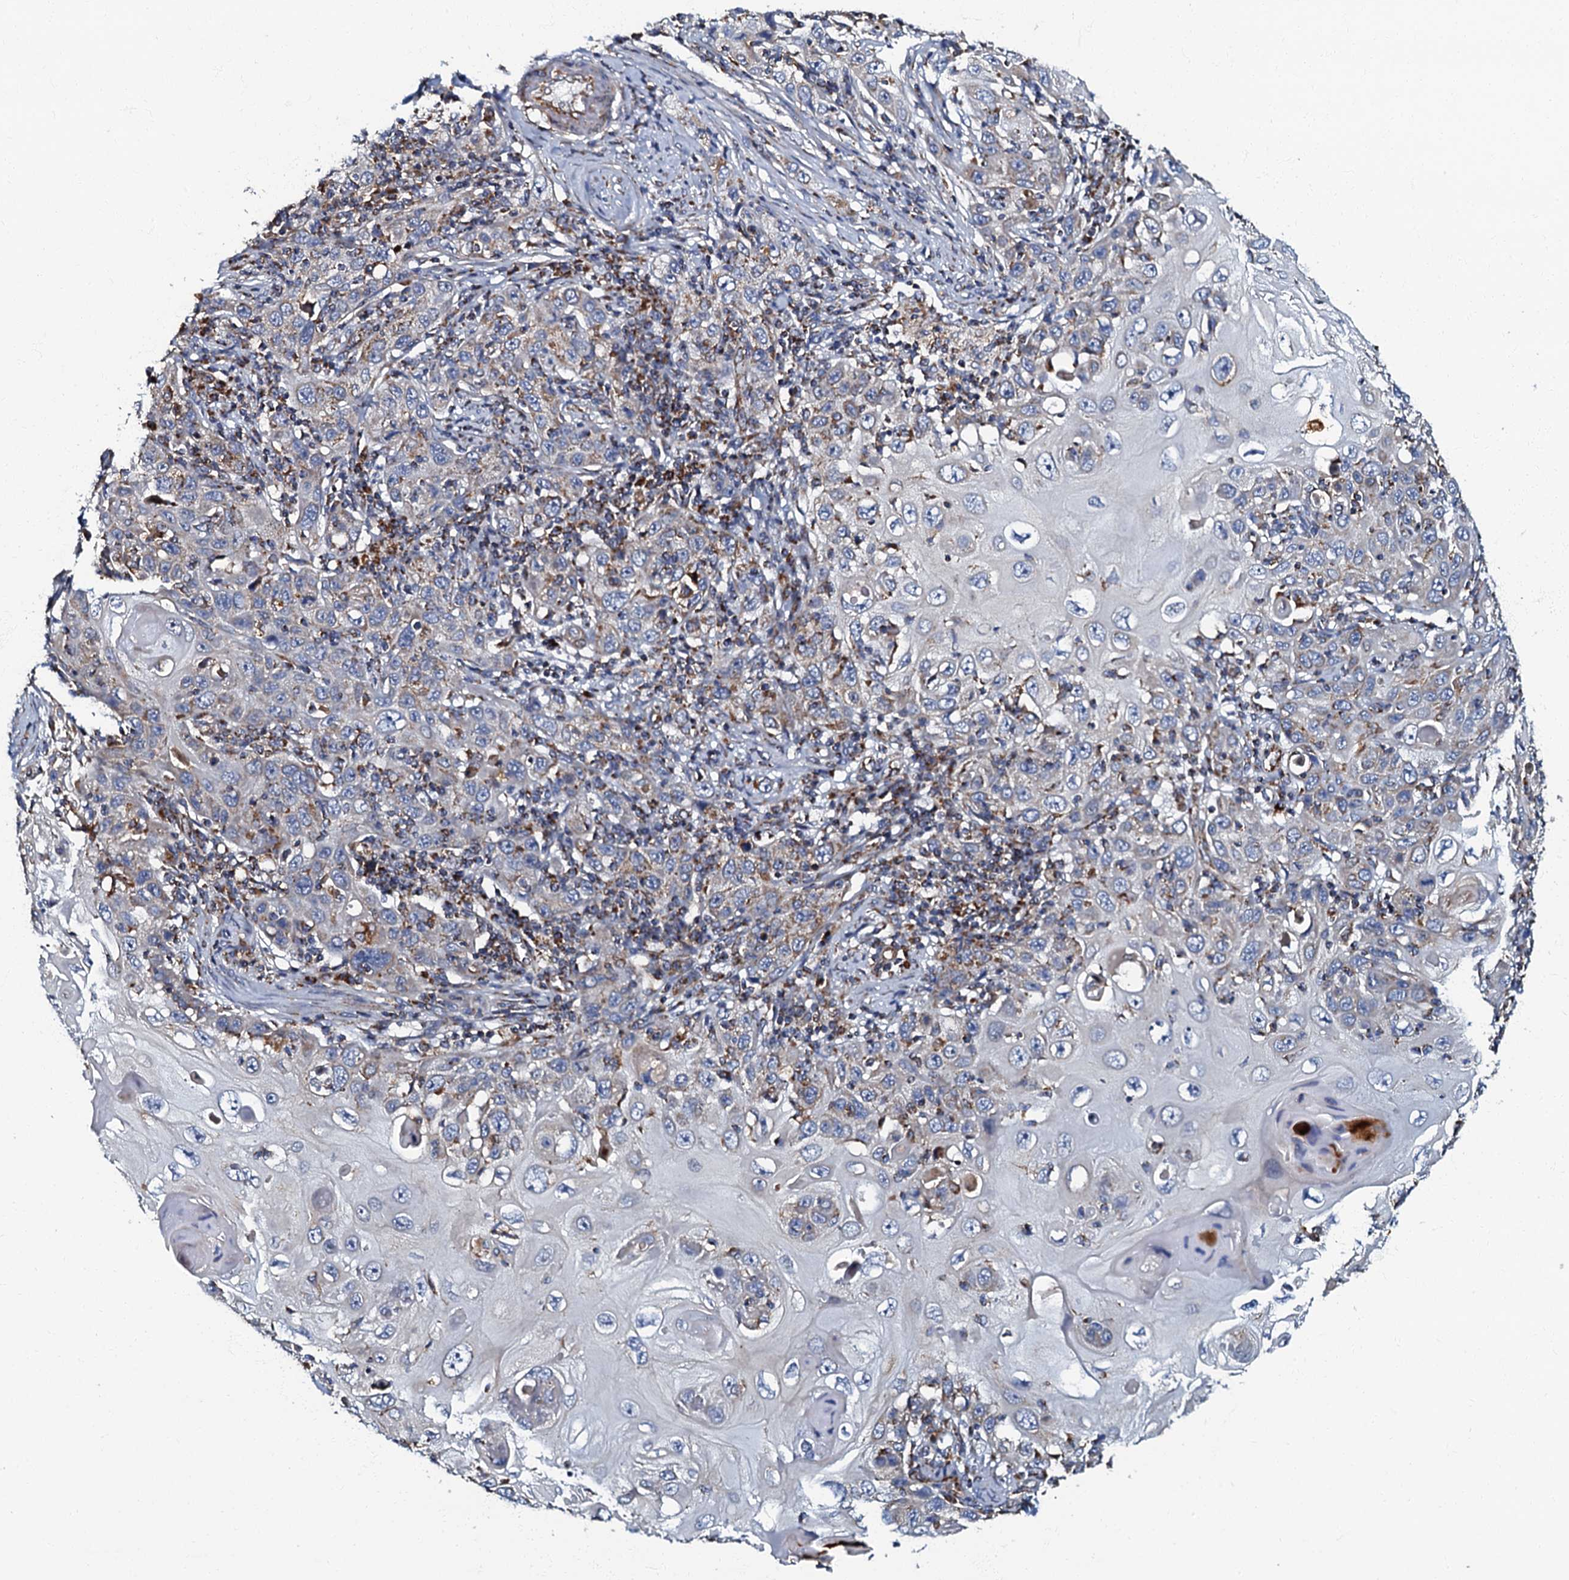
{"staining": {"intensity": "weak", "quantity": "<25%", "location": "cytoplasmic/membranous"}, "tissue": "skin cancer", "cell_type": "Tumor cells", "image_type": "cancer", "snomed": [{"axis": "morphology", "description": "Squamous cell carcinoma, NOS"}, {"axis": "topography", "description": "Skin"}], "caption": "Immunohistochemical staining of human skin cancer shows no significant staining in tumor cells.", "gene": "NDUFA12", "patient": {"sex": "female", "age": 88}}